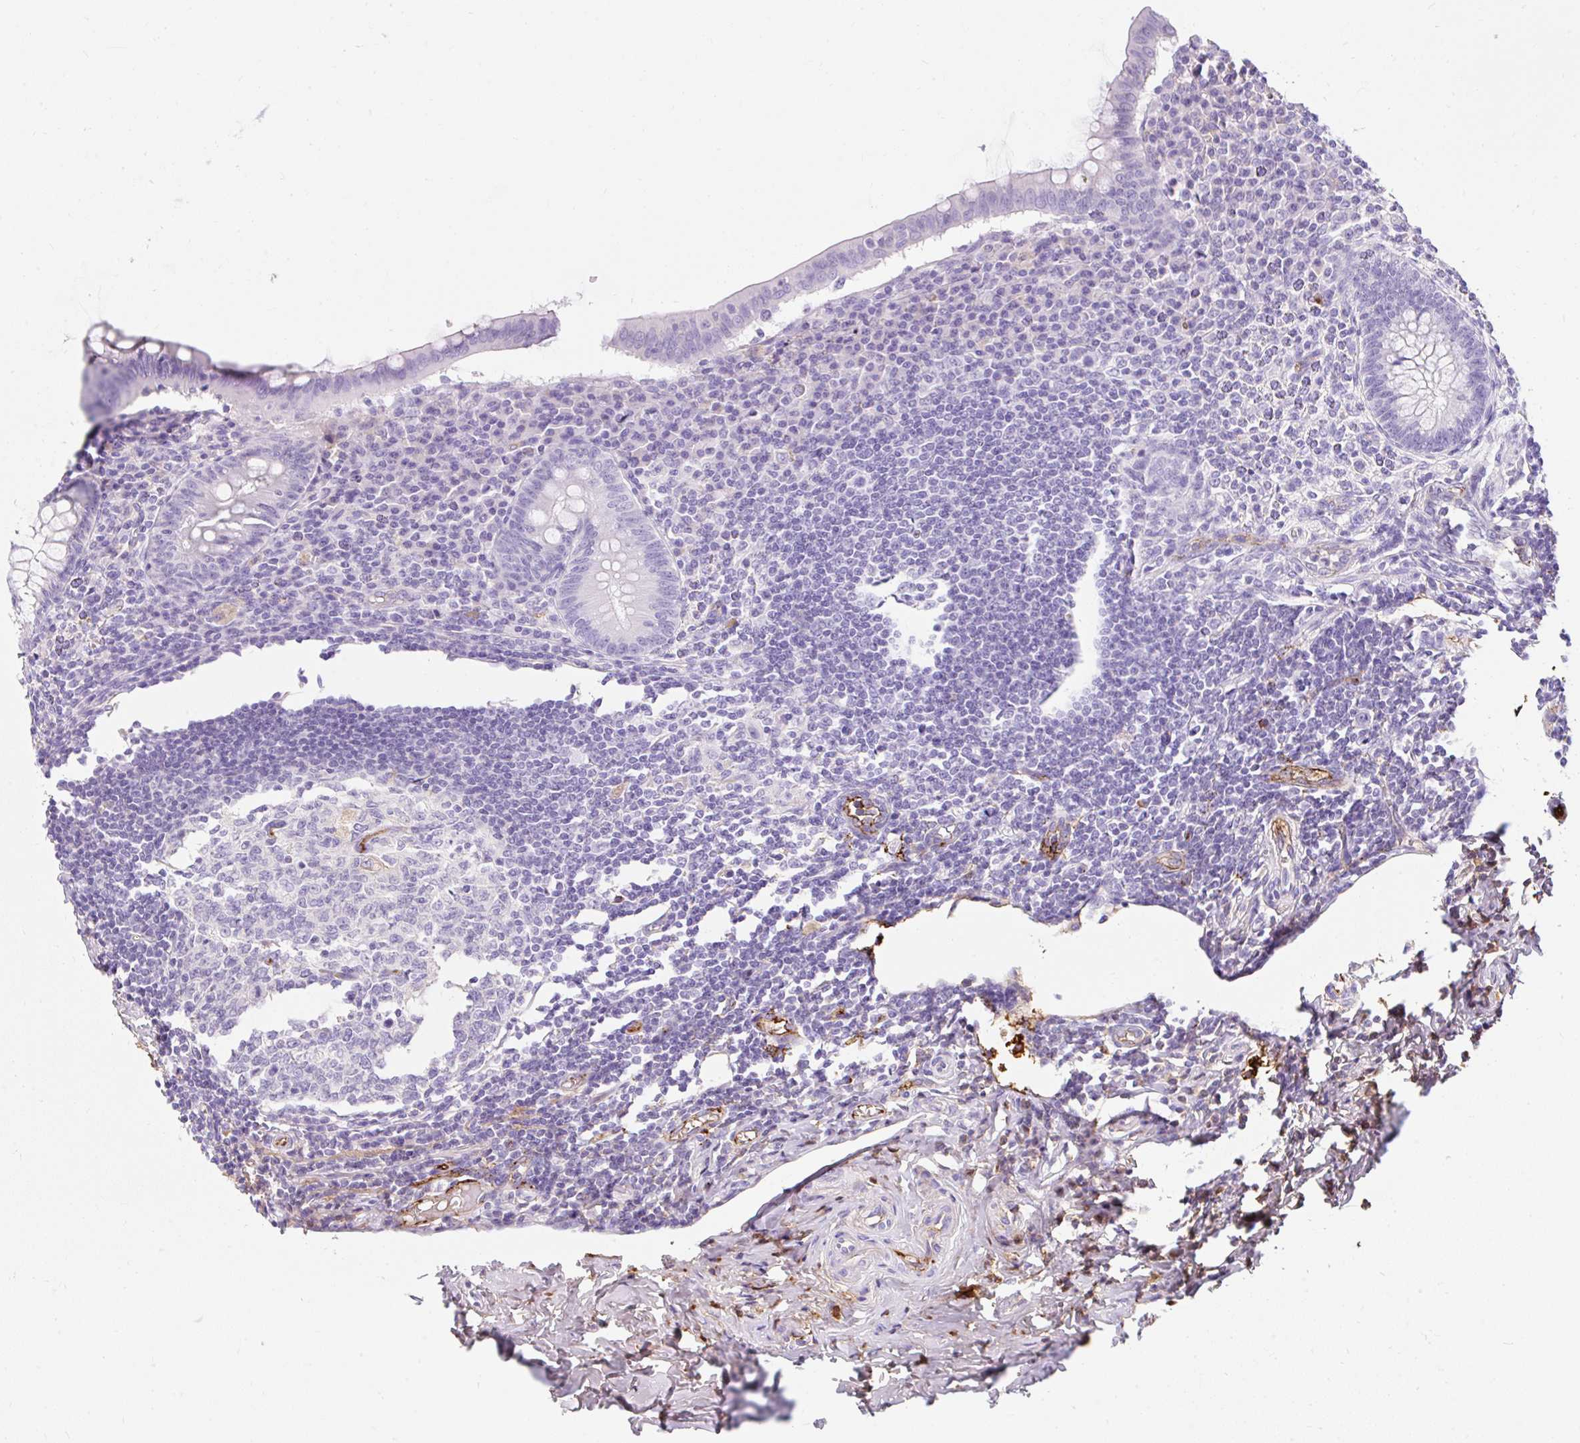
{"staining": {"intensity": "negative", "quantity": "none", "location": "none"}, "tissue": "appendix", "cell_type": "Glandular cells", "image_type": "normal", "snomed": [{"axis": "morphology", "description": "Normal tissue, NOS"}, {"axis": "topography", "description": "Appendix"}], "caption": "Photomicrograph shows no protein staining in glandular cells of unremarkable appendix. (DAB (3,3'-diaminobenzidine) immunohistochemistry (IHC), high magnification).", "gene": "APOC2", "patient": {"sex": "female", "age": 33}}